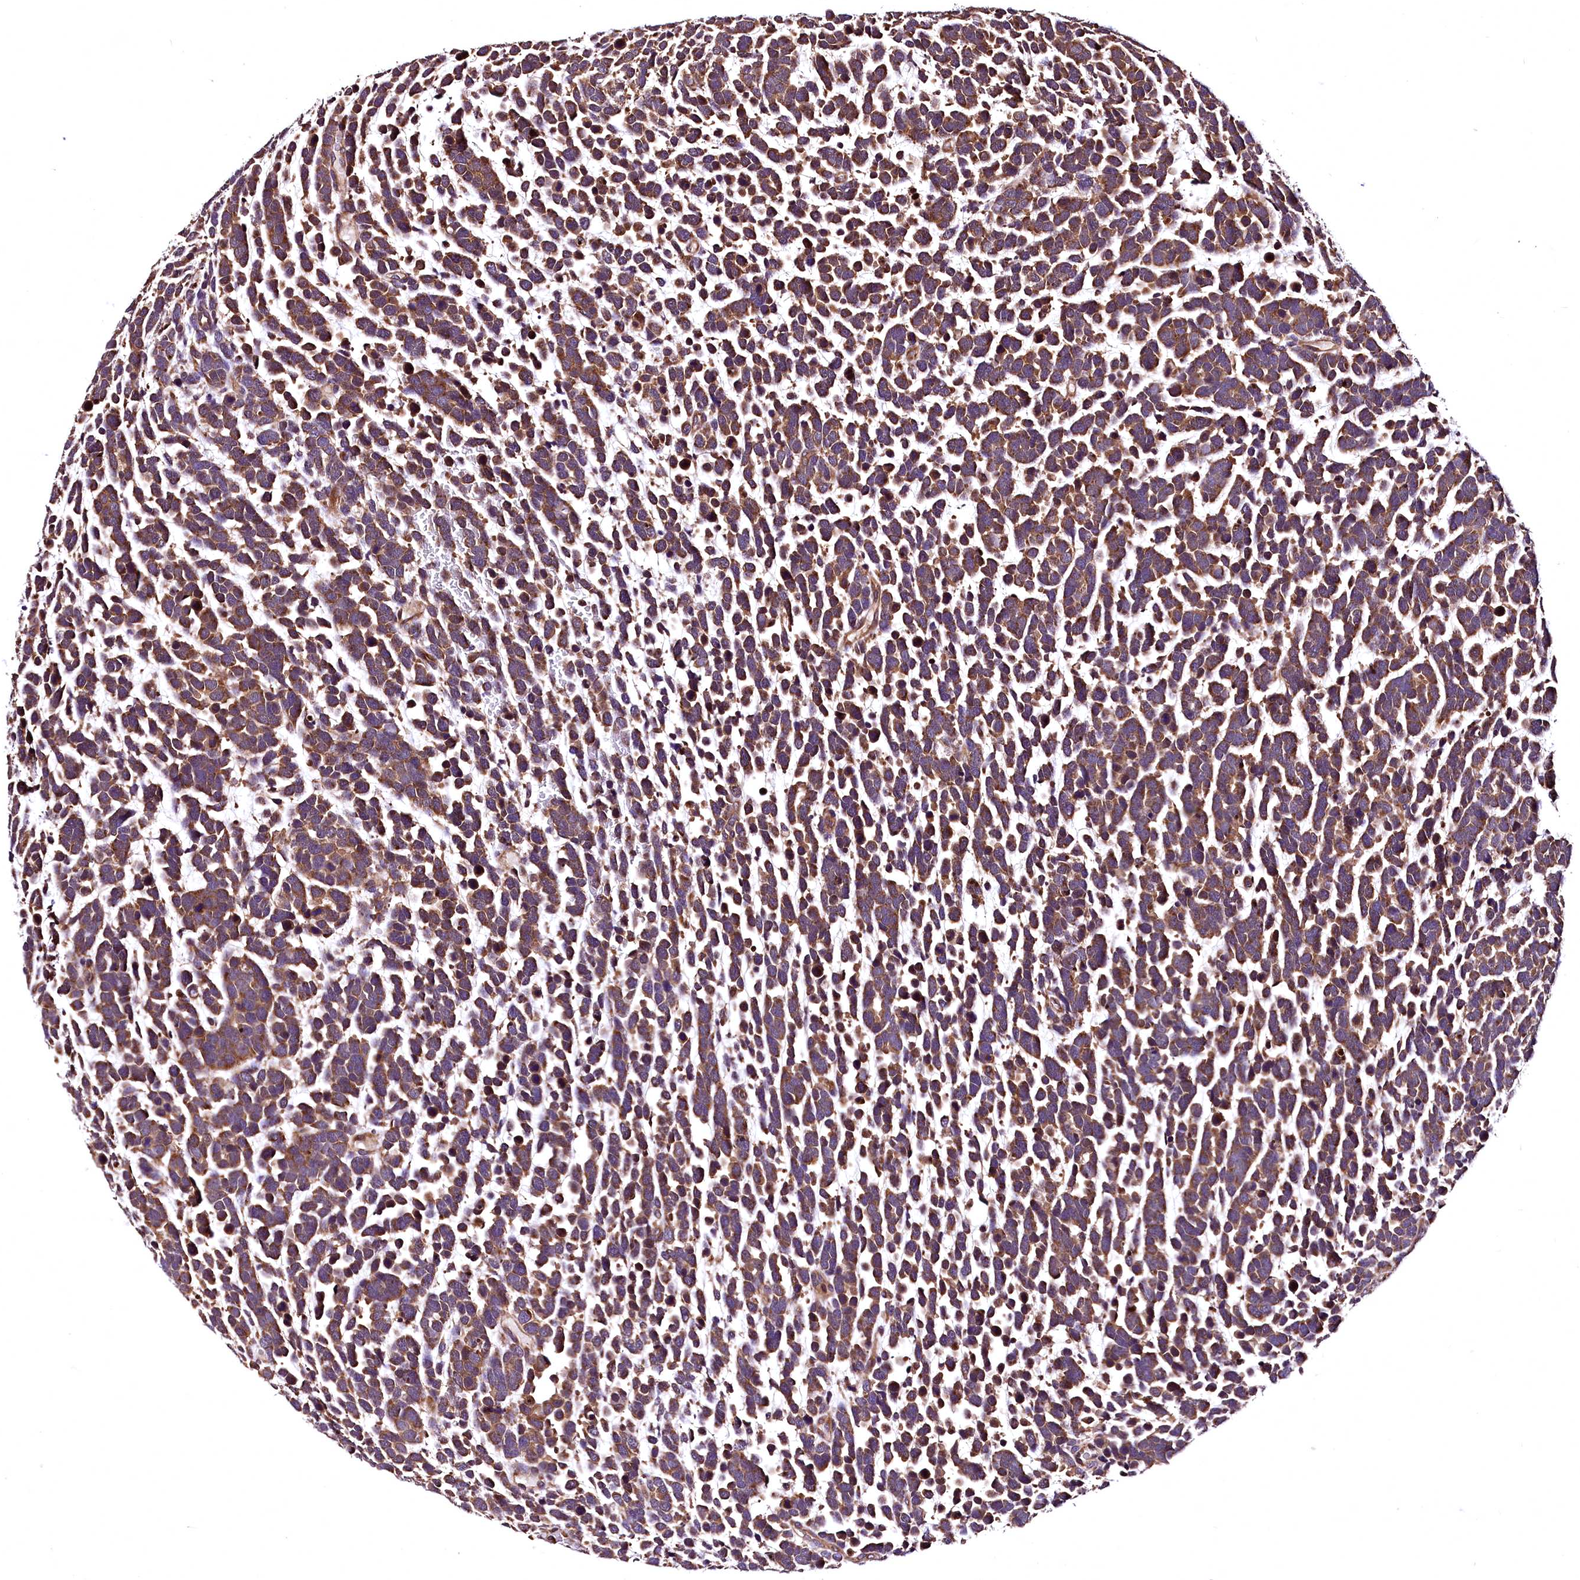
{"staining": {"intensity": "moderate", "quantity": ">75%", "location": "cytoplasmic/membranous"}, "tissue": "urothelial cancer", "cell_type": "Tumor cells", "image_type": "cancer", "snomed": [{"axis": "morphology", "description": "Urothelial carcinoma, High grade"}, {"axis": "topography", "description": "Urinary bladder"}], "caption": "Immunohistochemical staining of urothelial carcinoma (high-grade) shows medium levels of moderate cytoplasmic/membranous protein positivity in approximately >75% of tumor cells. (DAB = brown stain, brightfield microscopy at high magnification).", "gene": "LRSAM1", "patient": {"sex": "female", "age": 82}}